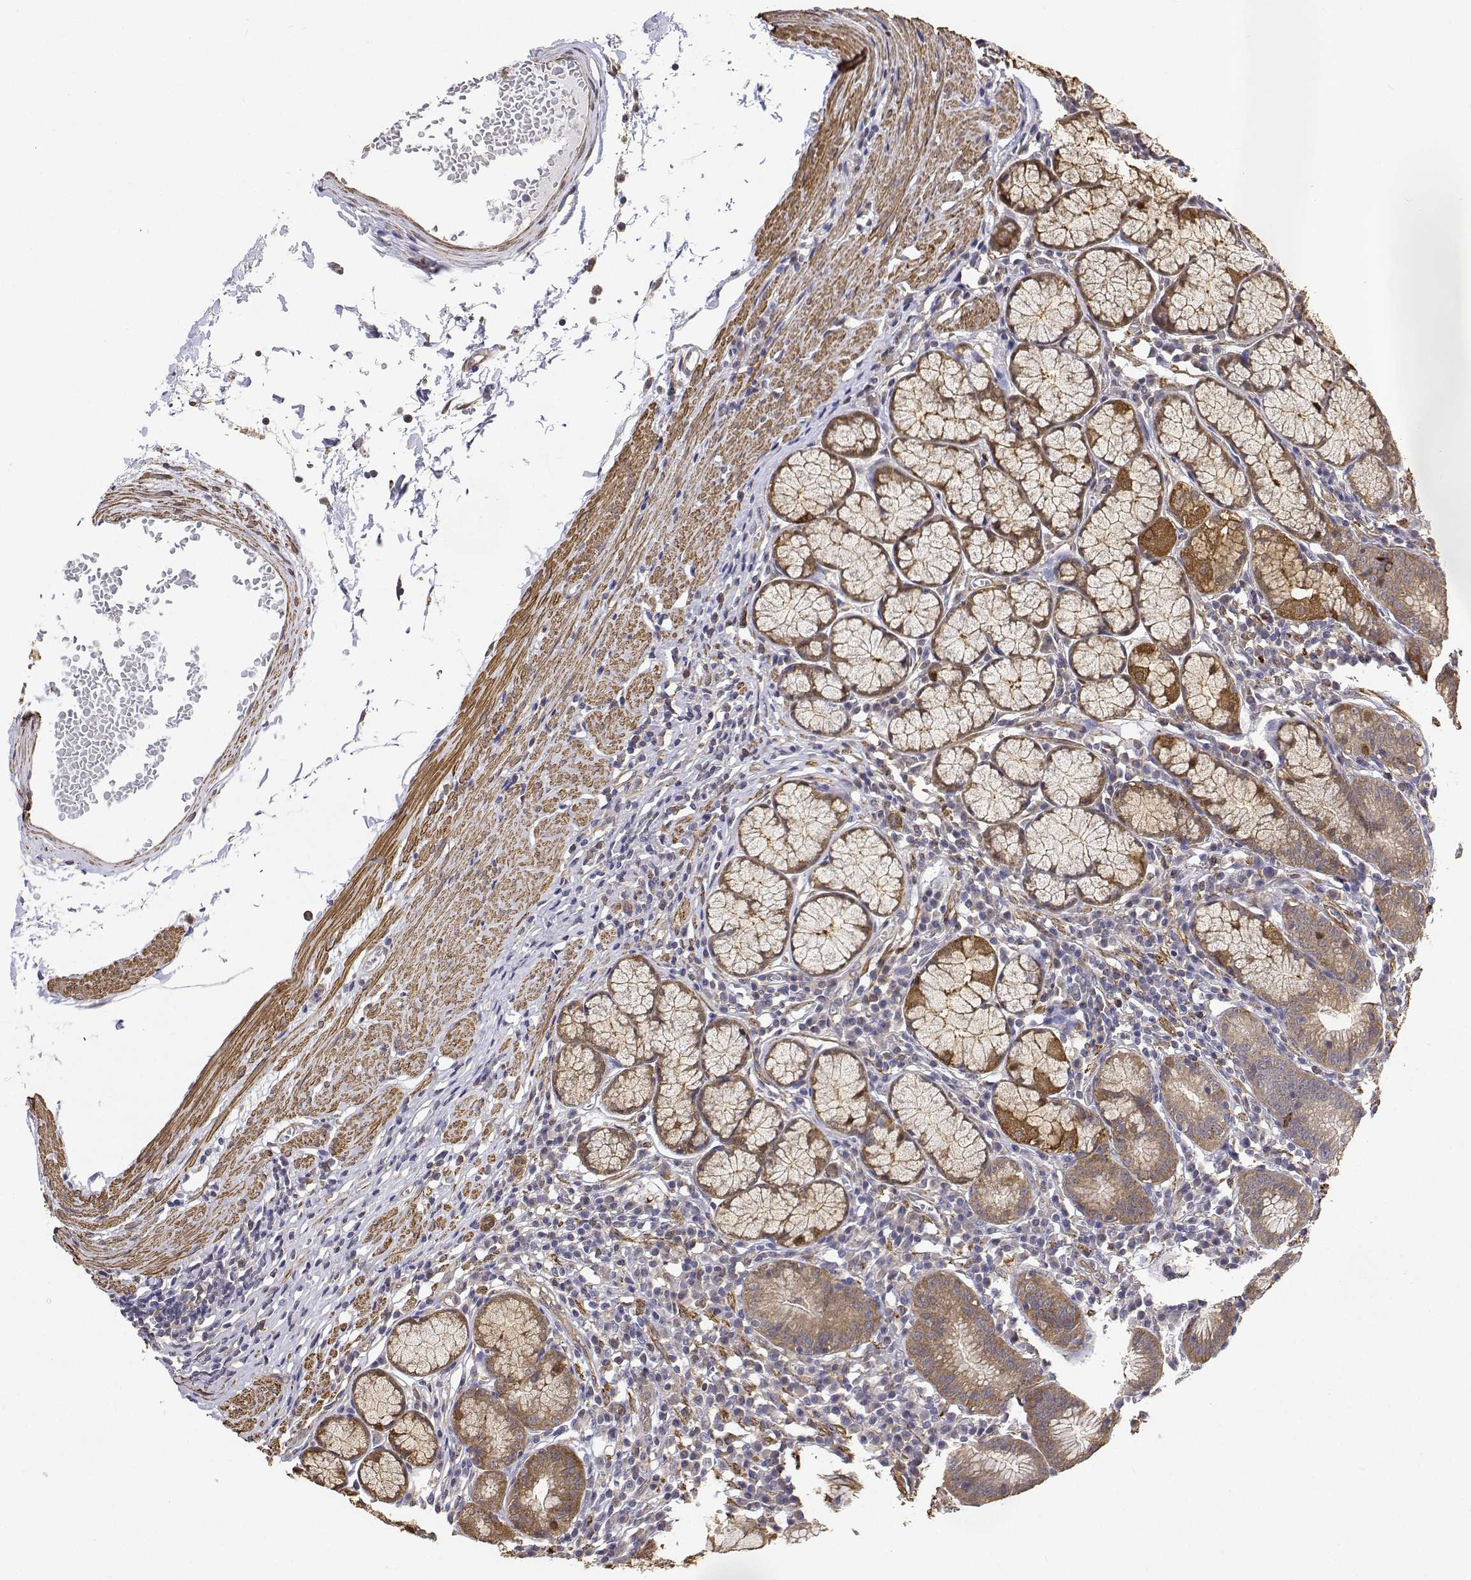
{"staining": {"intensity": "strong", "quantity": ">75%", "location": "cytoplasmic/membranous"}, "tissue": "stomach", "cell_type": "Glandular cells", "image_type": "normal", "snomed": [{"axis": "morphology", "description": "Normal tissue, NOS"}, {"axis": "topography", "description": "Stomach"}], "caption": "Stomach stained for a protein reveals strong cytoplasmic/membranous positivity in glandular cells. Ihc stains the protein in brown and the nuclei are stained blue.", "gene": "PCID2", "patient": {"sex": "male", "age": 55}}